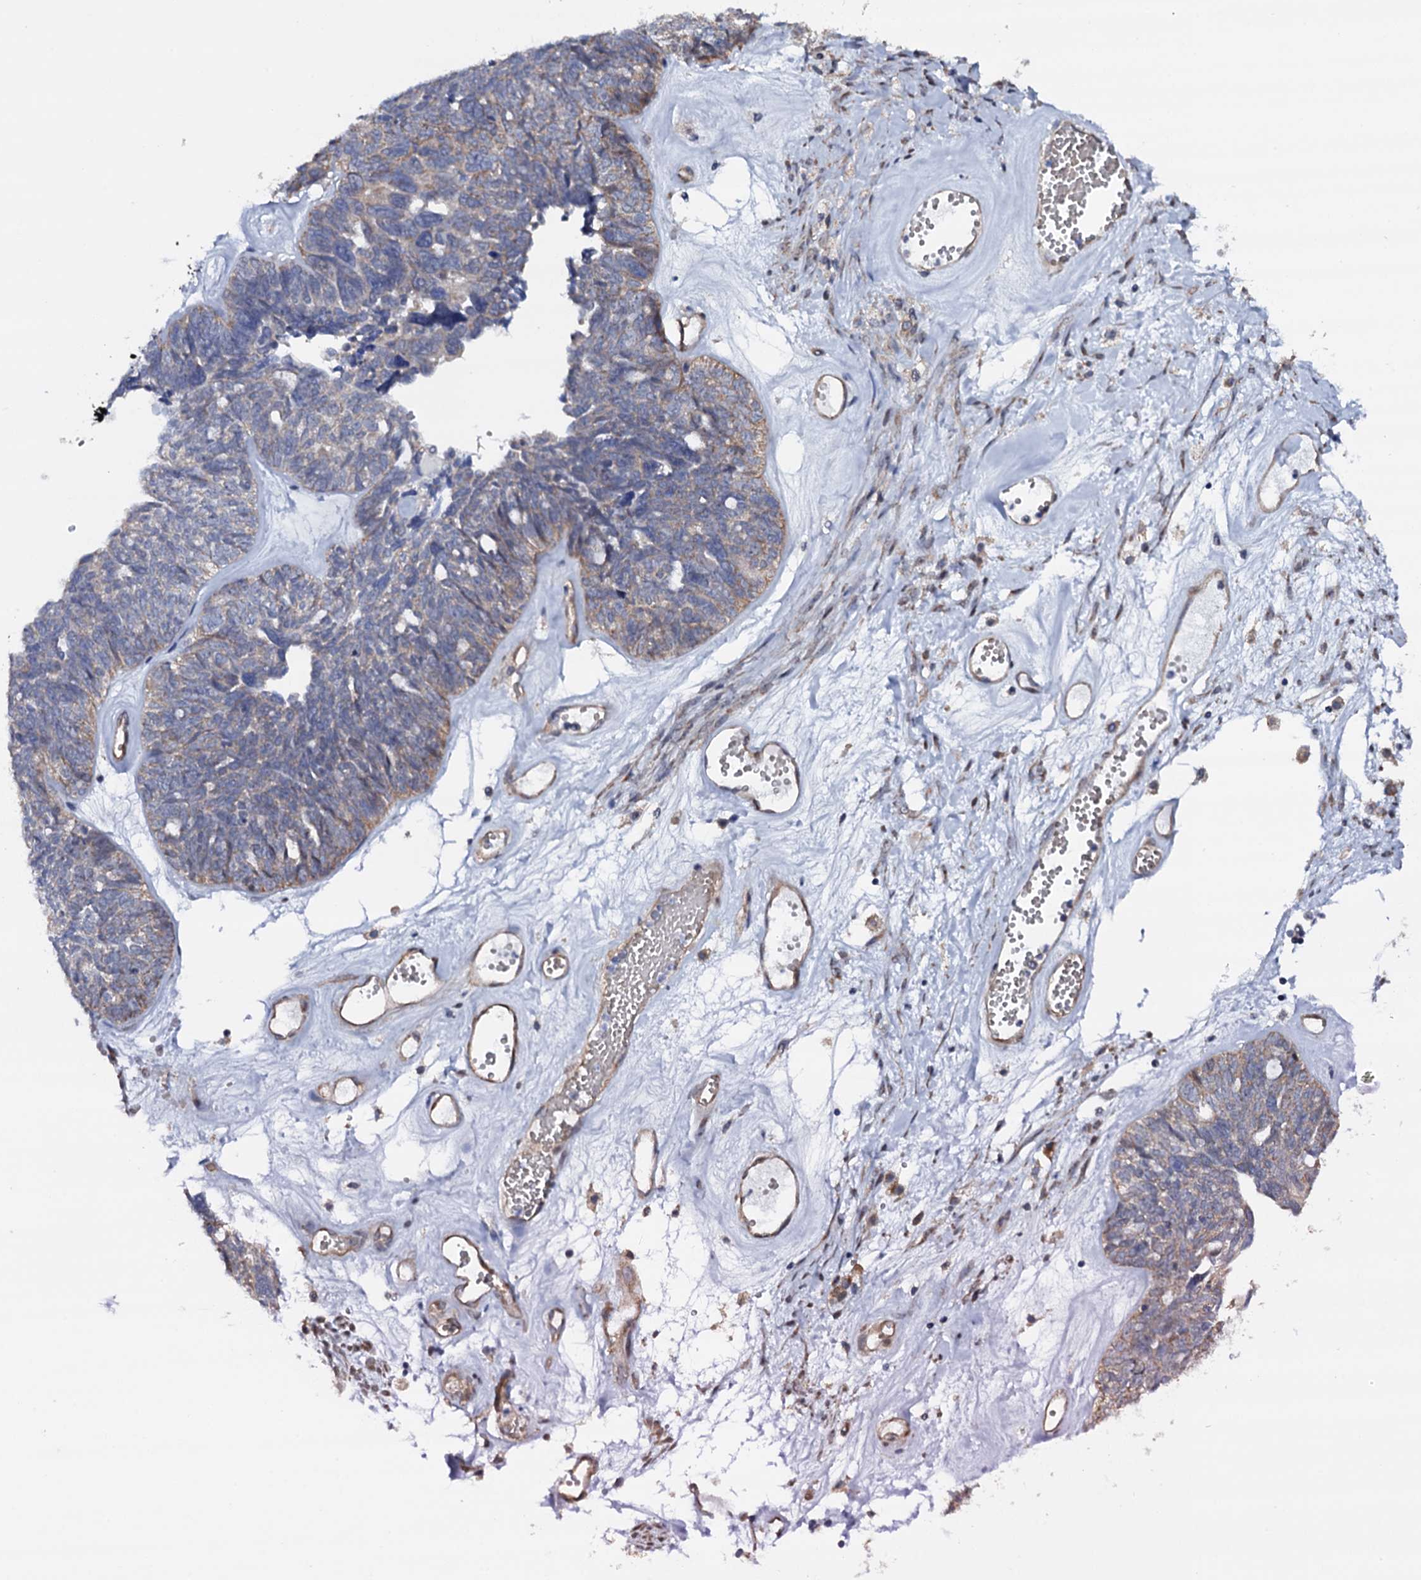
{"staining": {"intensity": "weak", "quantity": "25%-75%", "location": "cytoplasmic/membranous"}, "tissue": "ovarian cancer", "cell_type": "Tumor cells", "image_type": "cancer", "snomed": [{"axis": "morphology", "description": "Cystadenocarcinoma, serous, NOS"}, {"axis": "topography", "description": "Ovary"}], "caption": "Protein expression by IHC exhibits weak cytoplasmic/membranous expression in approximately 25%-75% of tumor cells in serous cystadenocarcinoma (ovarian).", "gene": "GAREM1", "patient": {"sex": "female", "age": 79}}